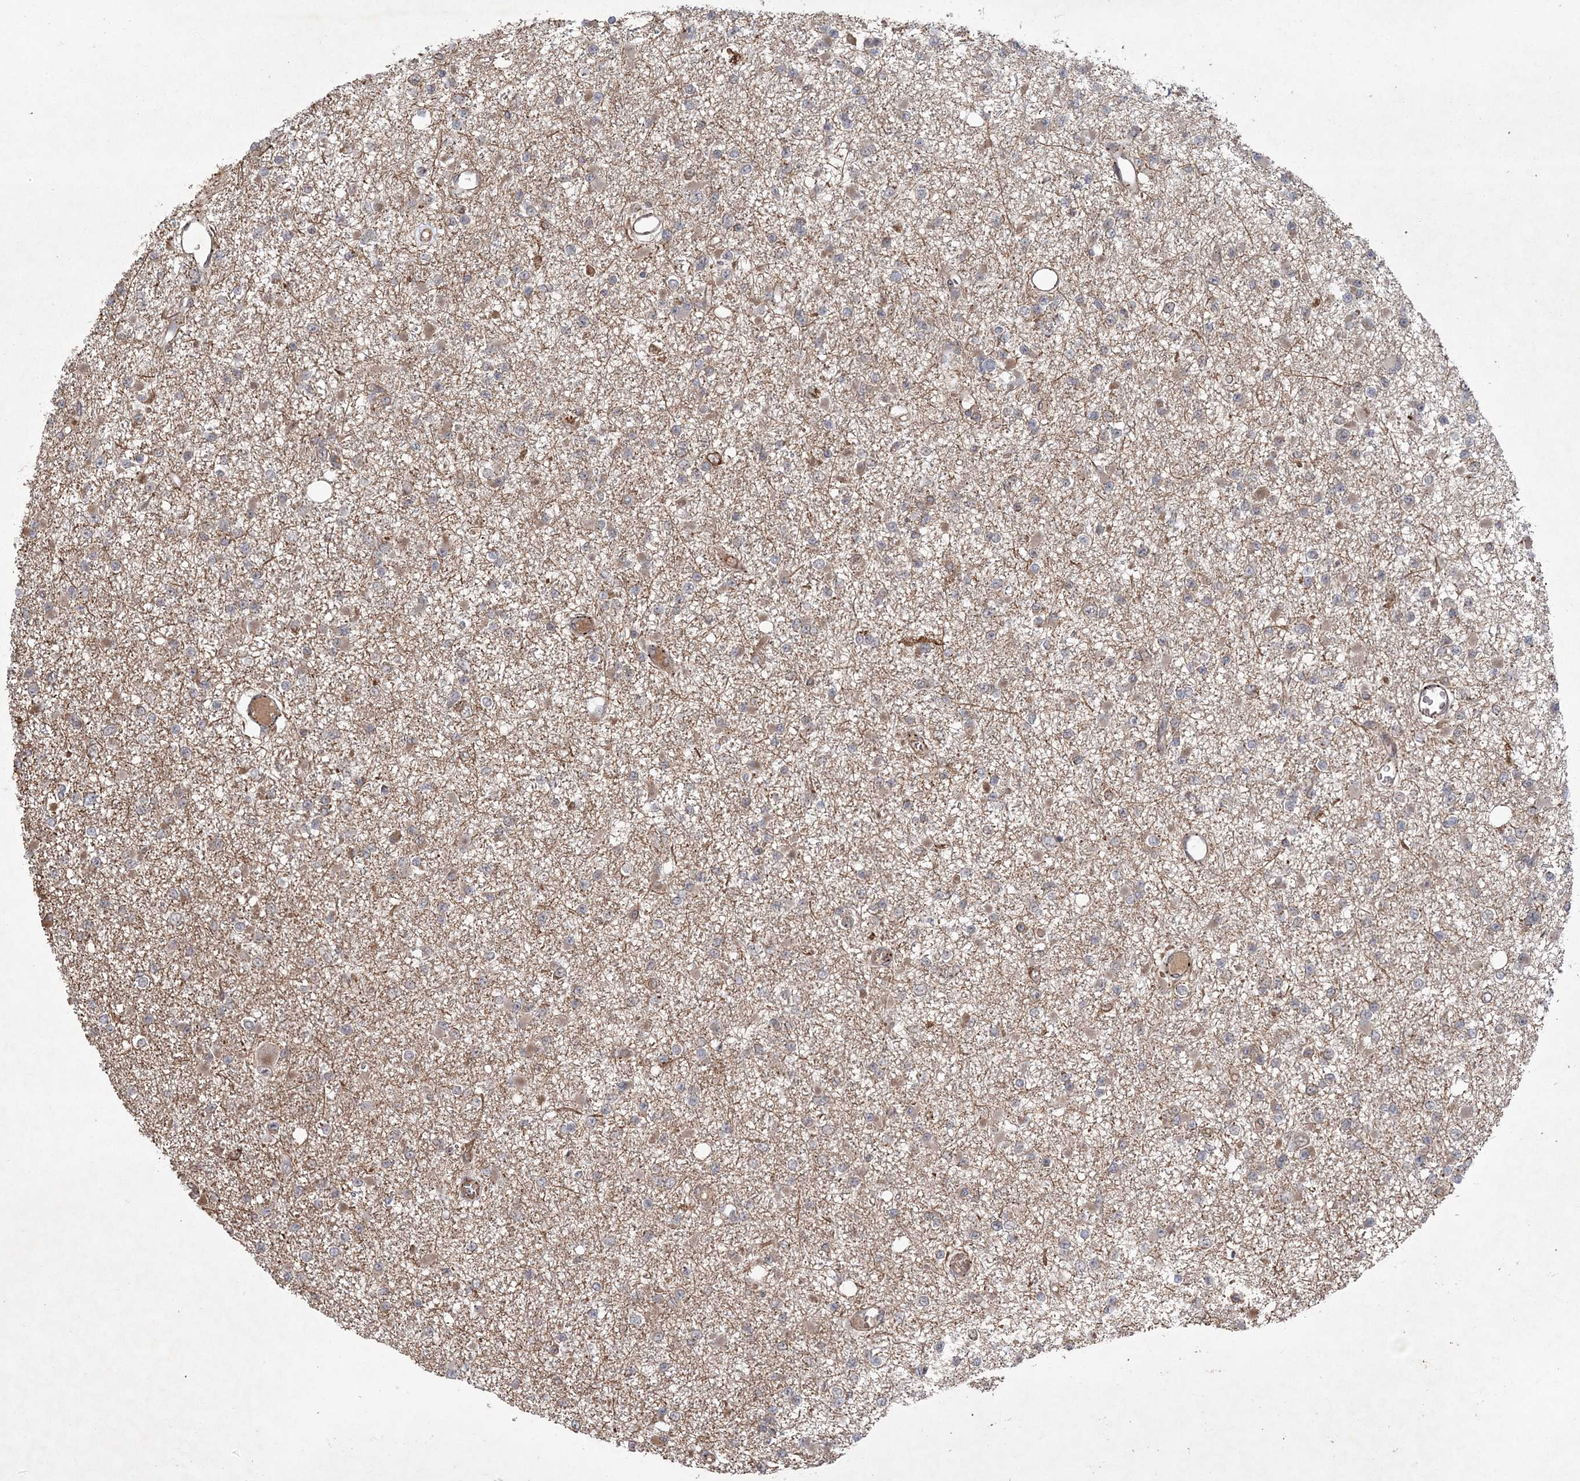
{"staining": {"intensity": "weak", "quantity": "25%-75%", "location": "cytoplasmic/membranous"}, "tissue": "glioma", "cell_type": "Tumor cells", "image_type": "cancer", "snomed": [{"axis": "morphology", "description": "Glioma, malignant, Low grade"}, {"axis": "topography", "description": "Brain"}], "caption": "Brown immunohistochemical staining in human glioma demonstrates weak cytoplasmic/membranous positivity in about 25%-75% of tumor cells. (Stains: DAB in brown, nuclei in blue, Microscopy: brightfield microscopy at high magnification).", "gene": "UBTD2", "patient": {"sex": "female", "age": 22}}